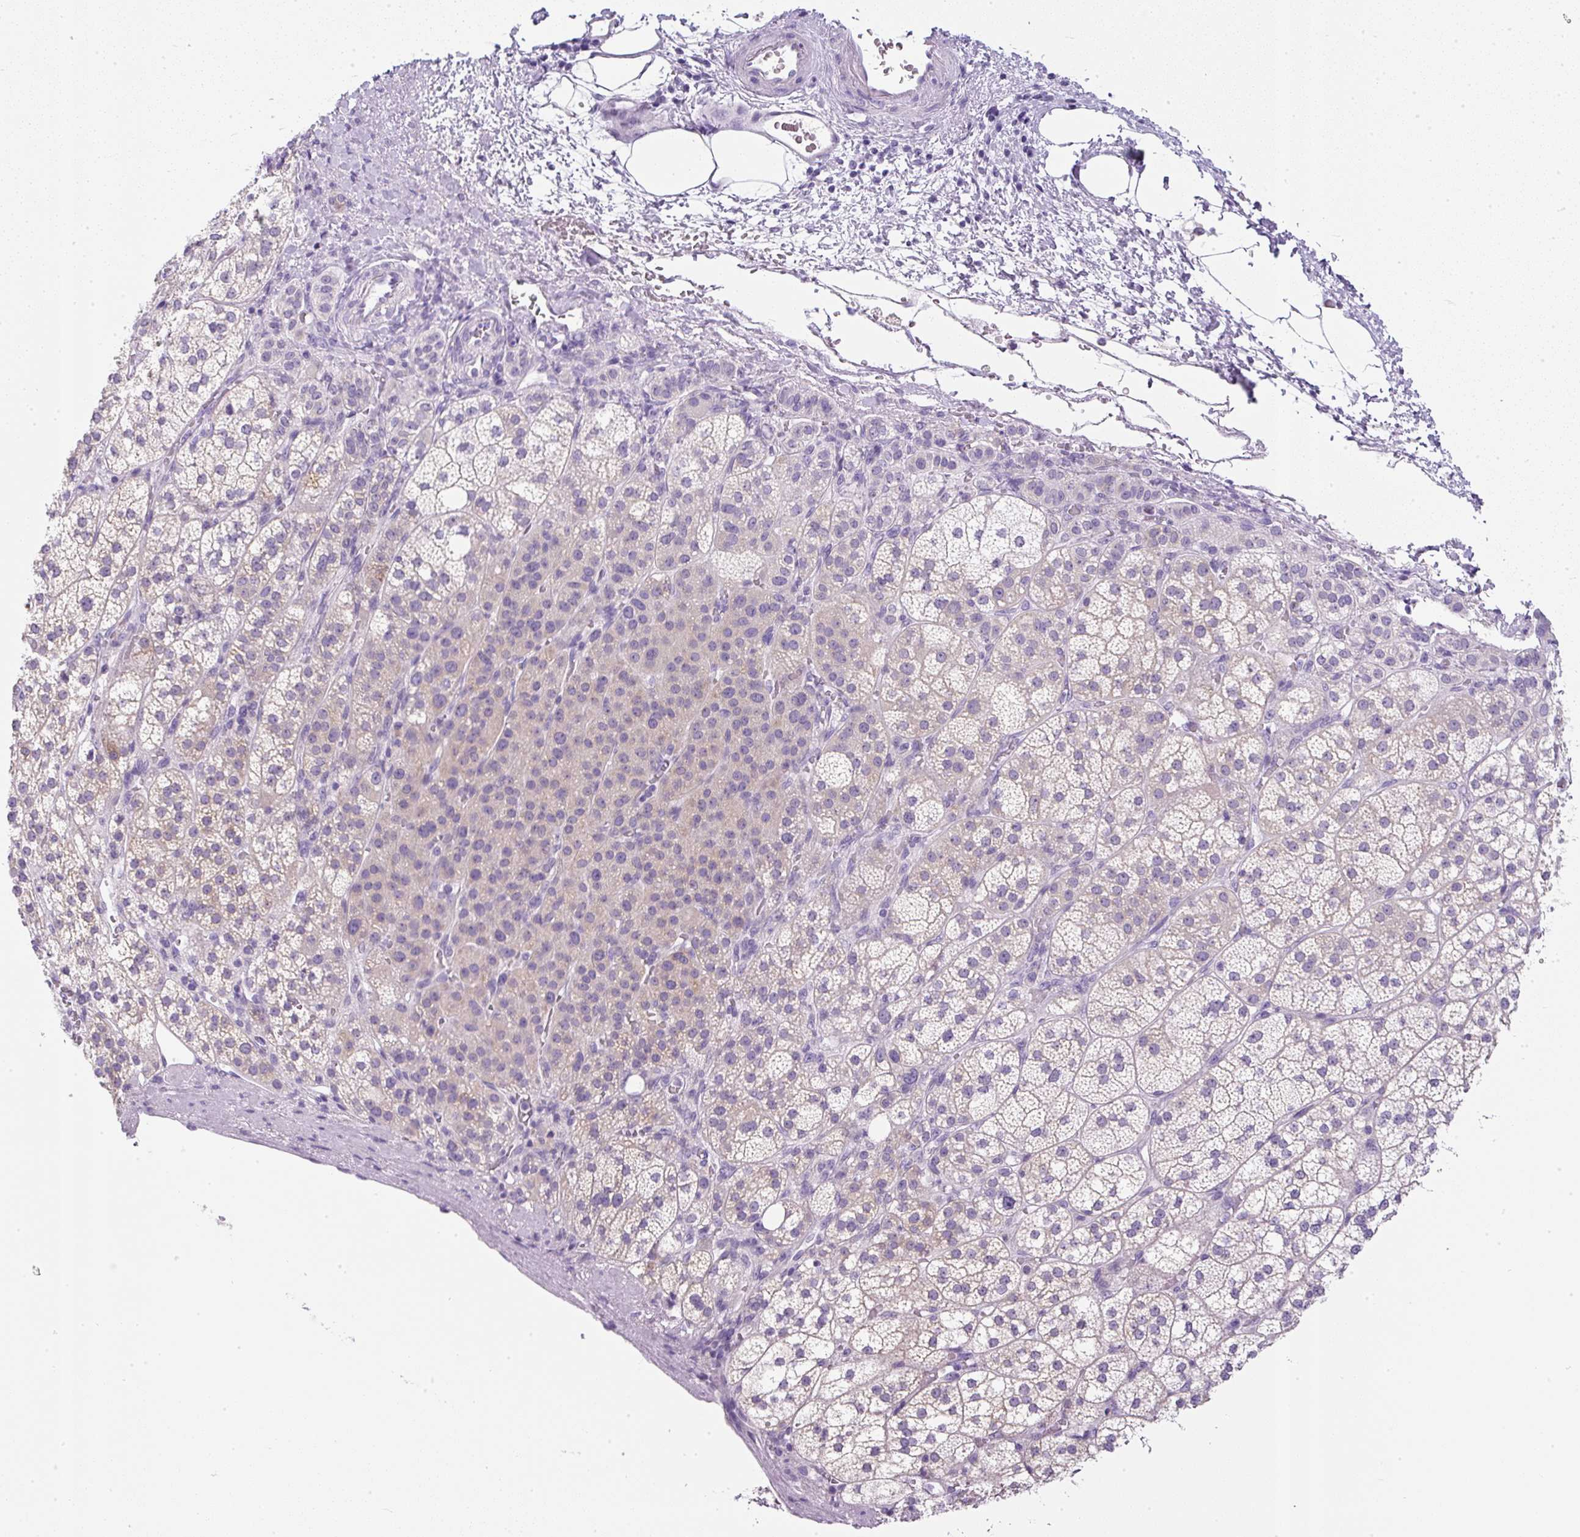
{"staining": {"intensity": "weak", "quantity": "25%-75%", "location": "cytoplasmic/membranous"}, "tissue": "adrenal gland", "cell_type": "Glandular cells", "image_type": "normal", "snomed": [{"axis": "morphology", "description": "Normal tissue, NOS"}, {"axis": "topography", "description": "Adrenal gland"}], "caption": "IHC (DAB) staining of normal adrenal gland reveals weak cytoplasmic/membranous protein staining in approximately 25%-75% of glandular cells.", "gene": "COL9A2", "patient": {"sex": "female", "age": 60}}